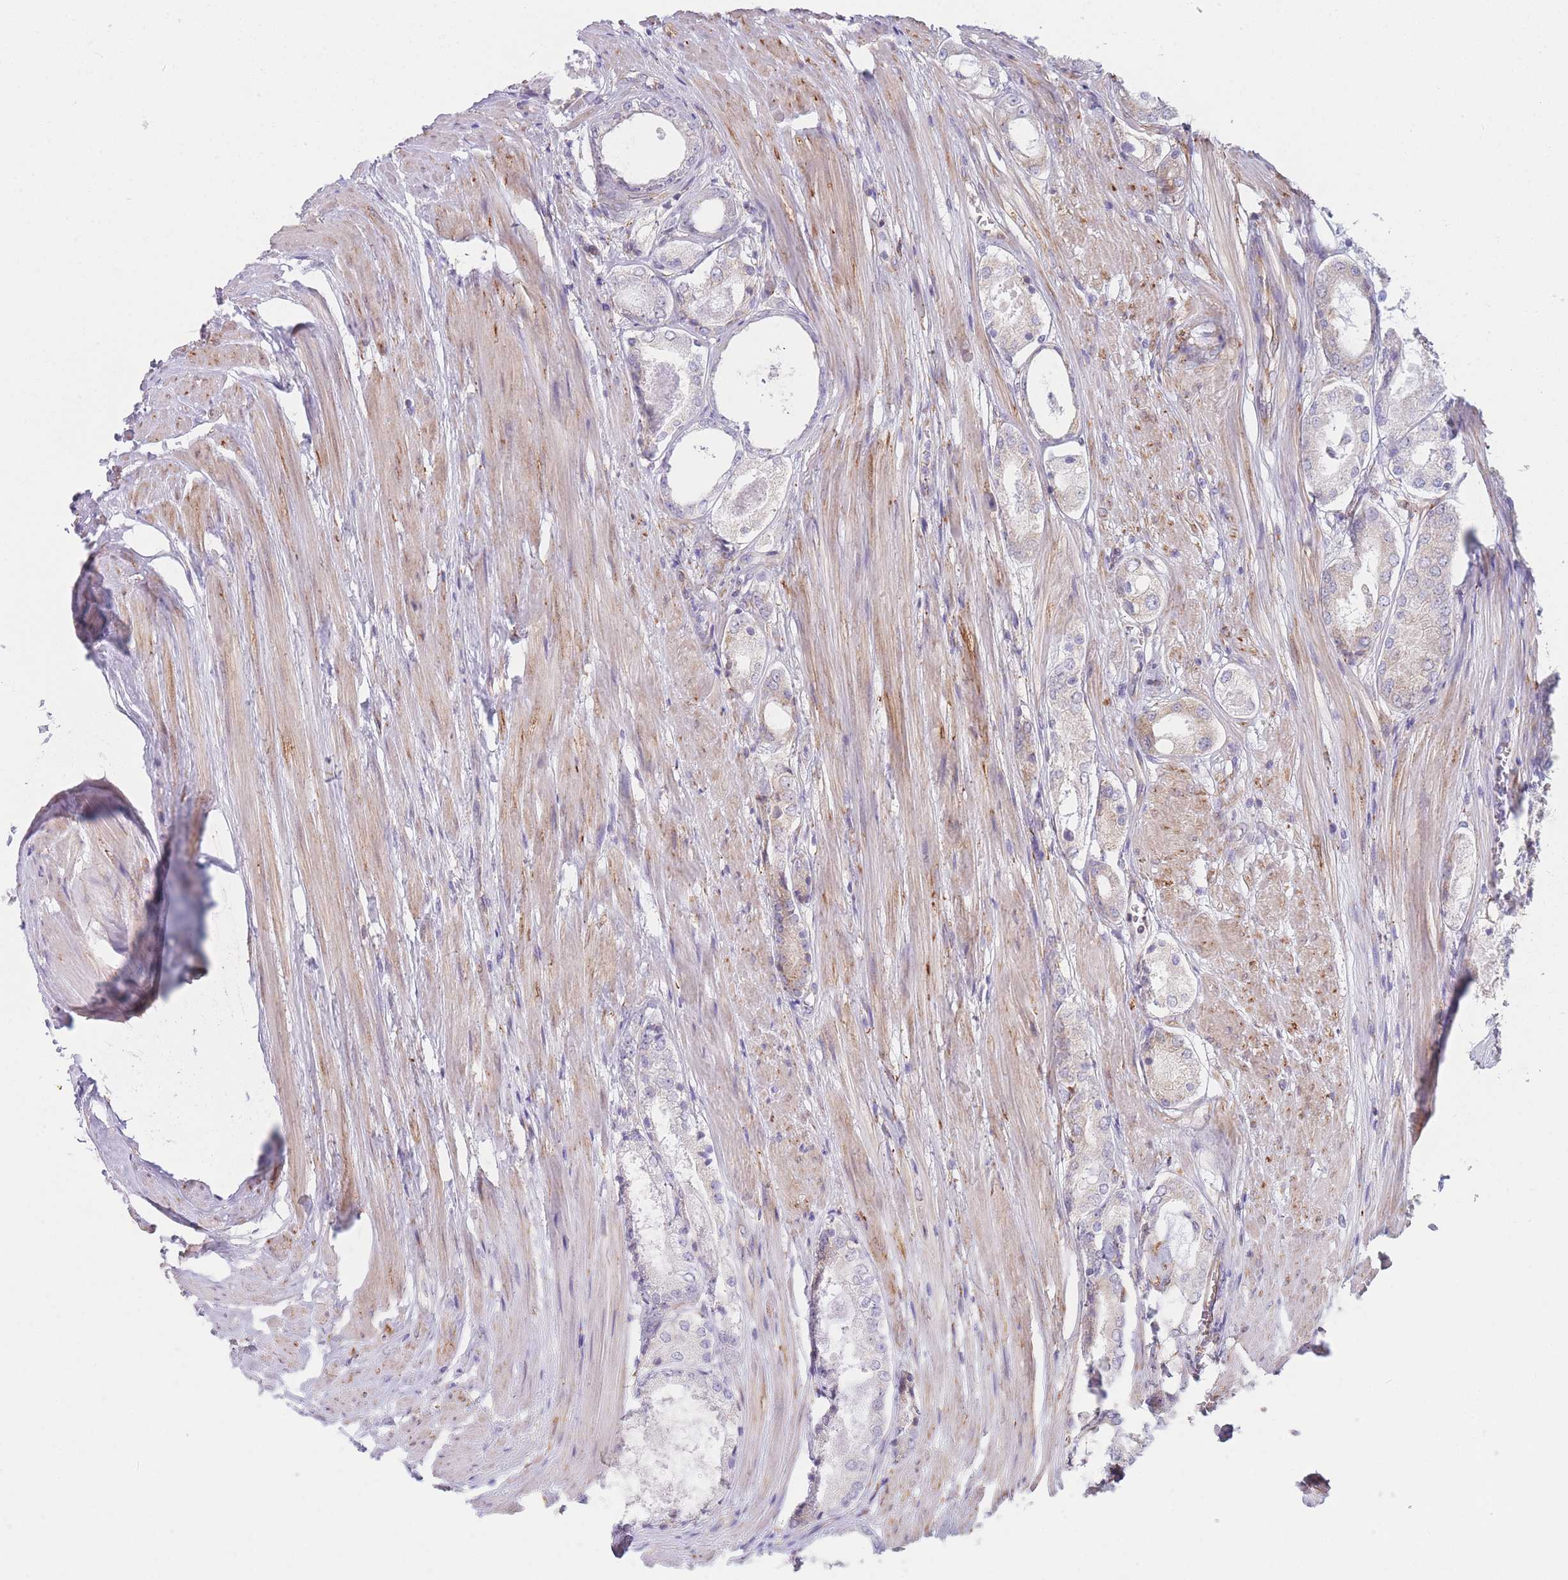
{"staining": {"intensity": "moderate", "quantity": "<25%", "location": "cytoplasmic/membranous"}, "tissue": "prostate cancer", "cell_type": "Tumor cells", "image_type": "cancer", "snomed": [{"axis": "morphology", "description": "Adenocarcinoma, Low grade"}, {"axis": "topography", "description": "Prostate"}], "caption": "This micrograph exhibits immunohistochemistry (IHC) staining of human low-grade adenocarcinoma (prostate), with low moderate cytoplasmic/membranous positivity in approximately <25% of tumor cells.", "gene": "AK9", "patient": {"sex": "male", "age": 68}}